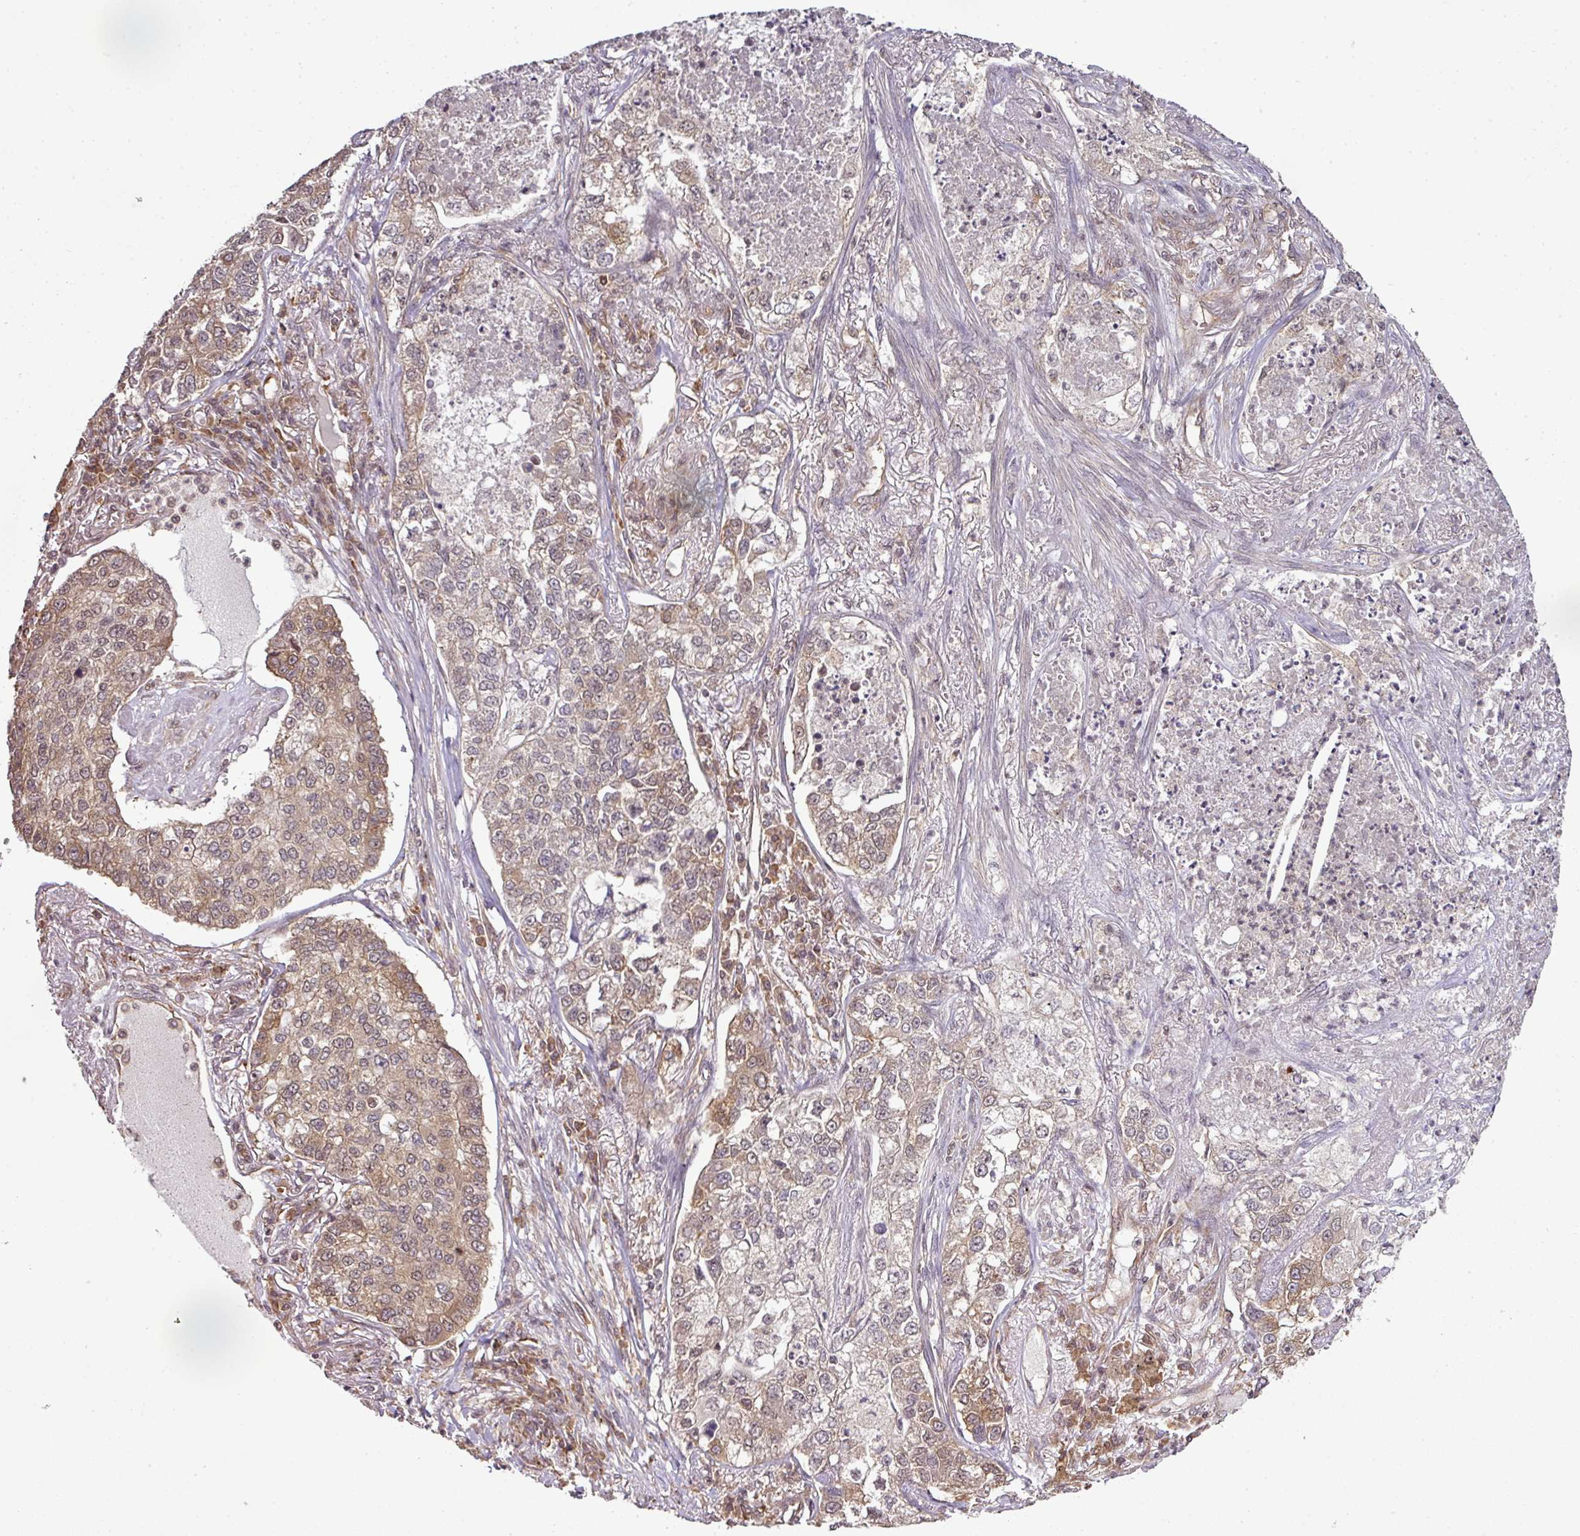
{"staining": {"intensity": "weak", "quantity": ">75%", "location": "cytoplasmic/membranous"}, "tissue": "lung cancer", "cell_type": "Tumor cells", "image_type": "cancer", "snomed": [{"axis": "morphology", "description": "Adenocarcinoma, NOS"}, {"axis": "topography", "description": "Lung"}], "caption": "Lung cancer stained for a protein shows weak cytoplasmic/membranous positivity in tumor cells.", "gene": "ANKRD18A", "patient": {"sex": "male", "age": 49}}